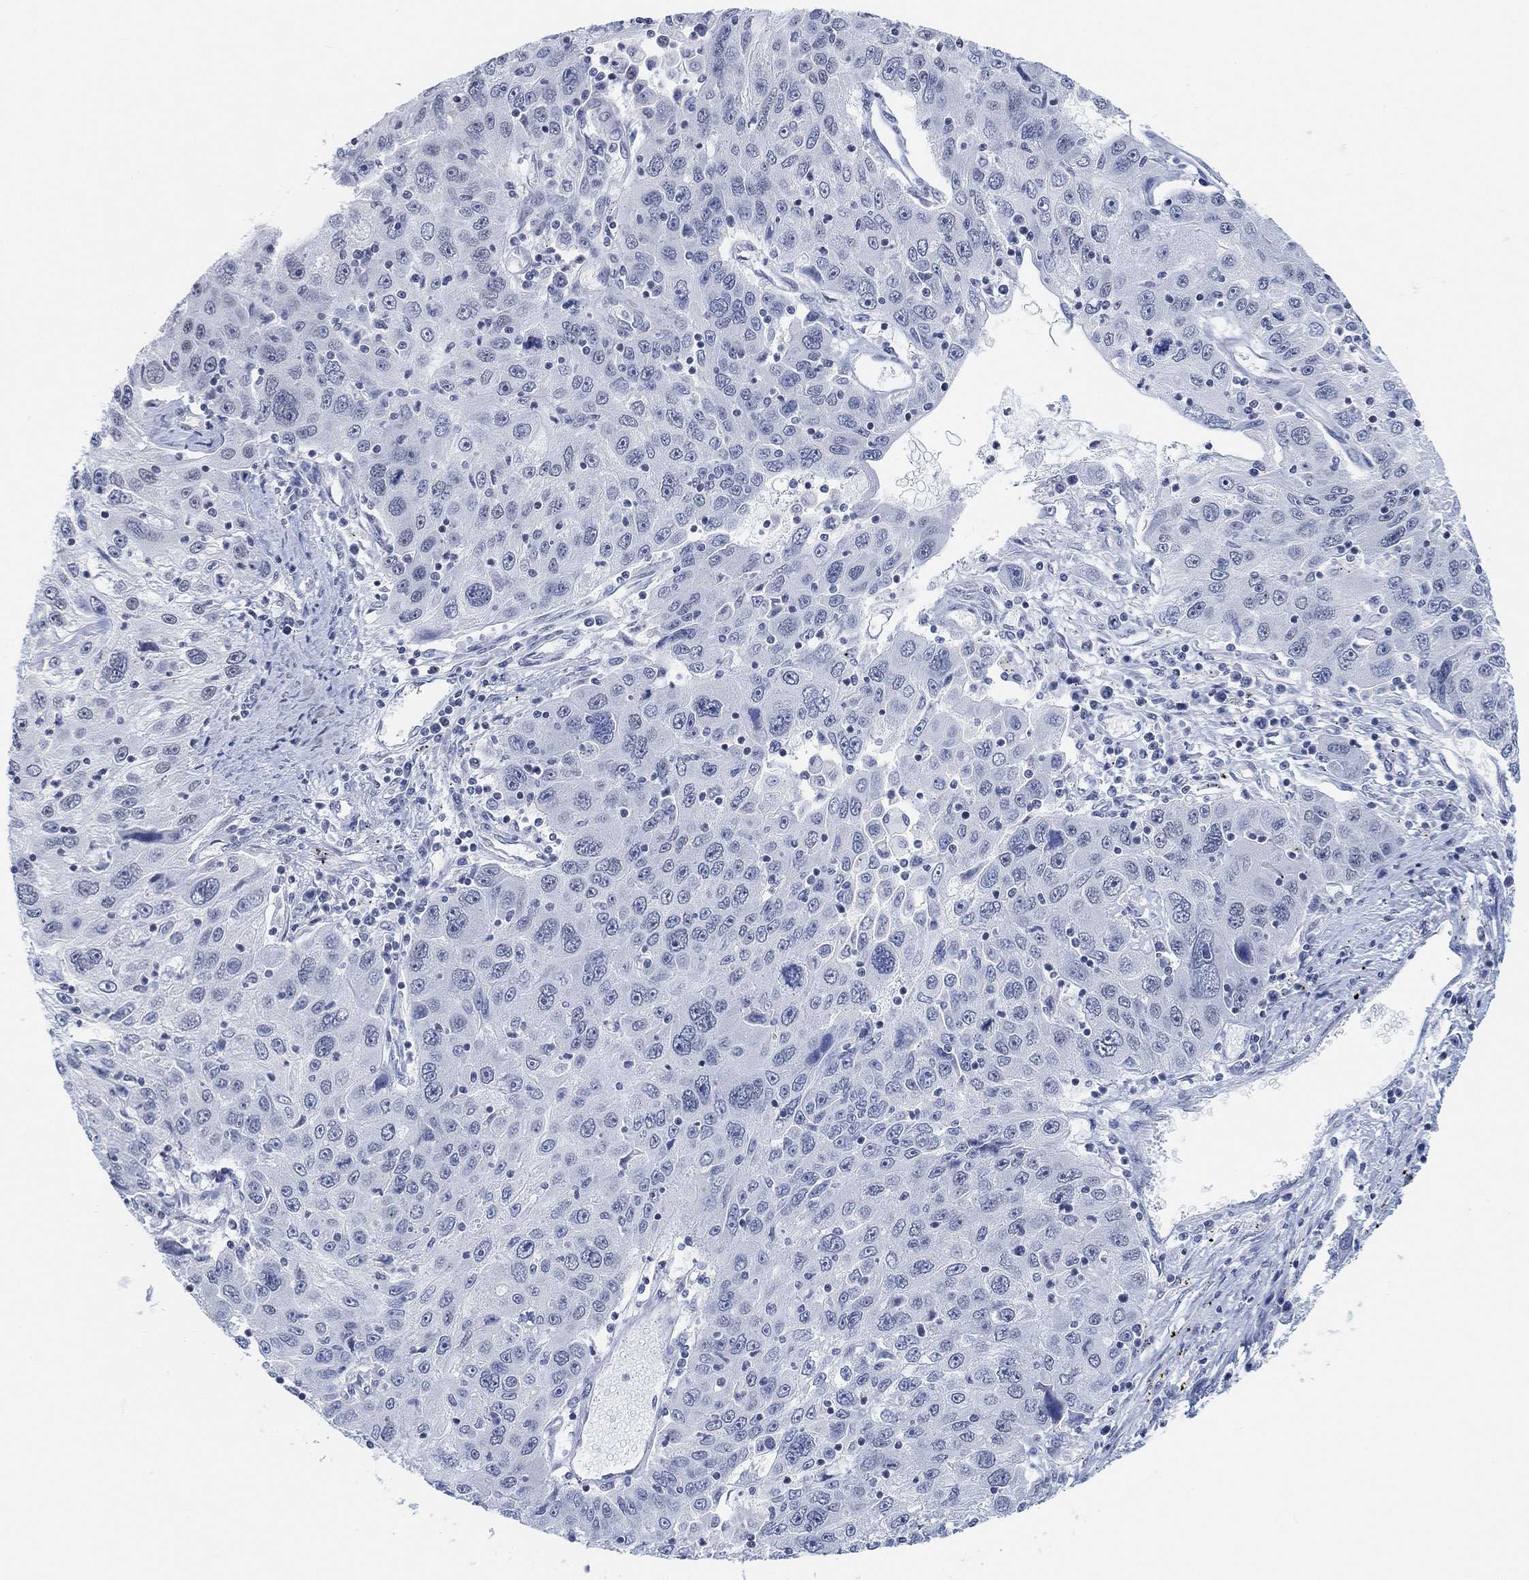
{"staining": {"intensity": "negative", "quantity": "none", "location": "none"}, "tissue": "stomach cancer", "cell_type": "Tumor cells", "image_type": "cancer", "snomed": [{"axis": "morphology", "description": "Adenocarcinoma, NOS"}, {"axis": "topography", "description": "Stomach"}], "caption": "Immunohistochemistry of stomach cancer displays no positivity in tumor cells.", "gene": "PURG", "patient": {"sex": "male", "age": 56}}